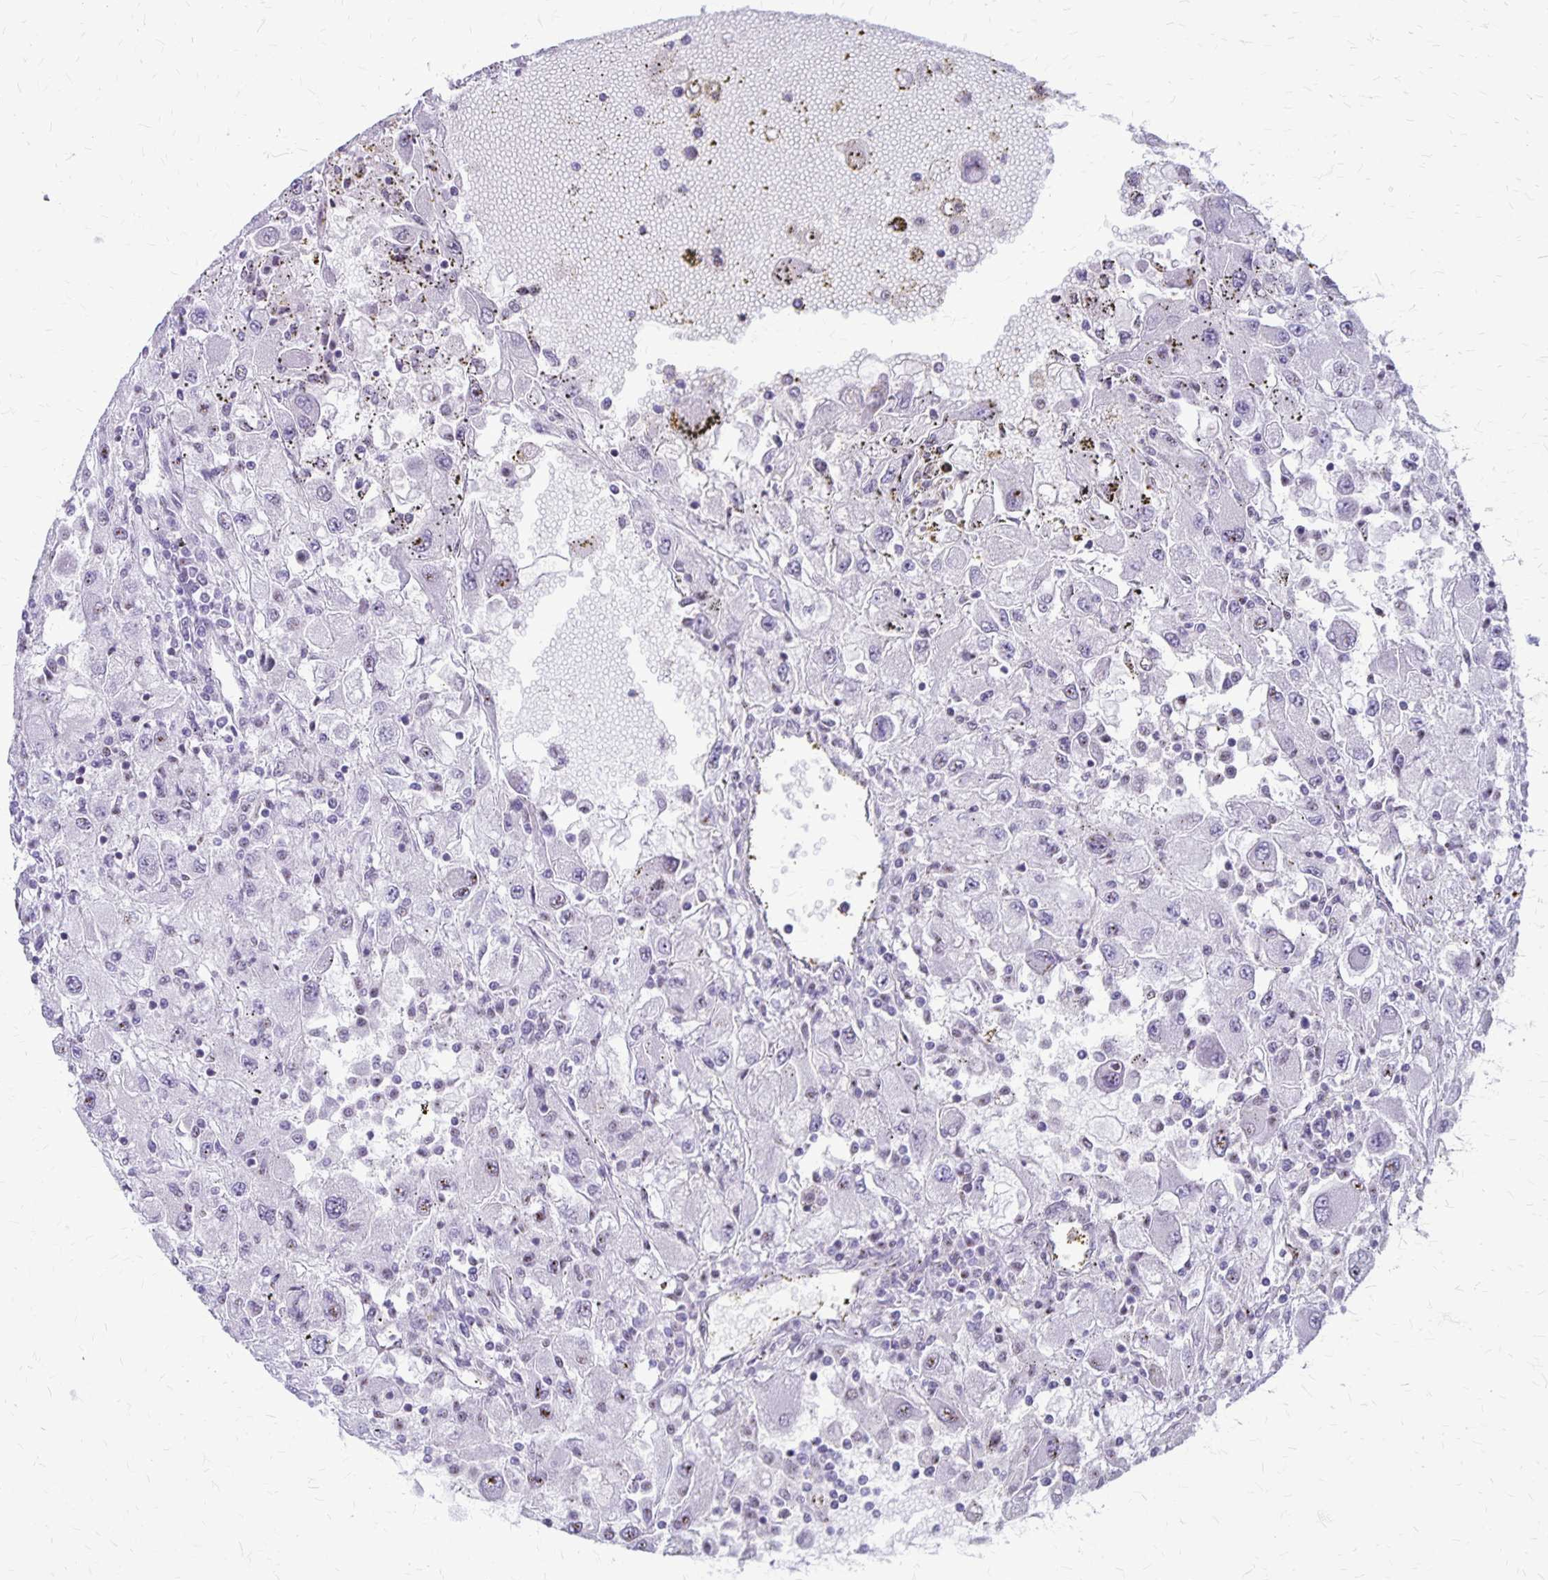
{"staining": {"intensity": "negative", "quantity": "none", "location": "none"}, "tissue": "renal cancer", "cell_type": "Tumor cells", "image_type": "cancer", "snomed": [{"axis": "morphology", "description": "Adenocarcinoma, NOS"}, {"axis": "topography", "description": "Kidney"}], "caption": "Image shows no protein expression in tumor cells of adenocarcinoma (renal) tissue.", "gene": "GP9", "patient": {"sex": "female", "age": 67}}